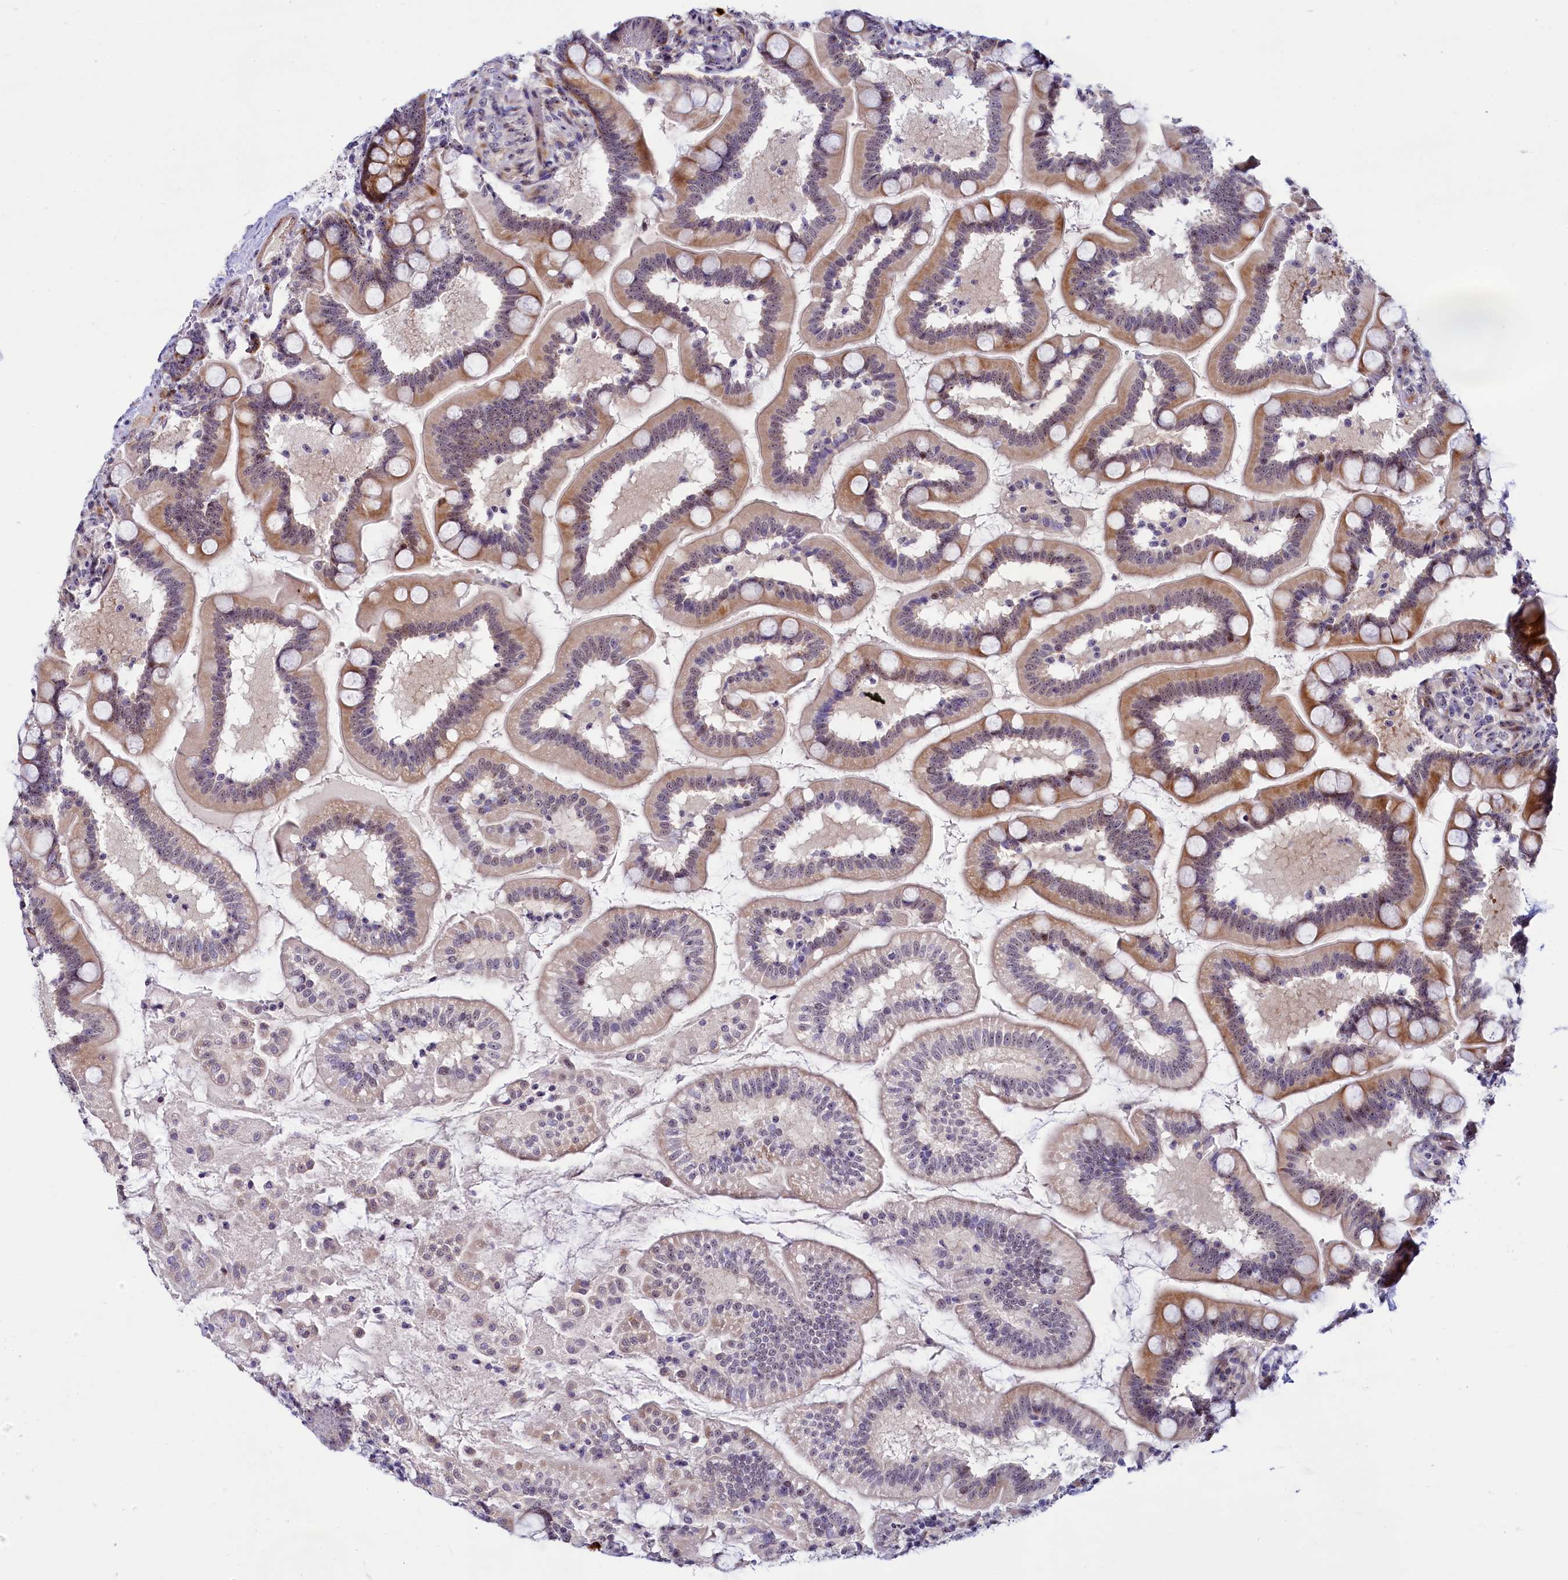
{"staining": {"intensity": "moderate", "quantity": ">75%", "location": "cytoplasmic/membranous,nuclear"}, "tissue": "small intestine", "cell_type": "Glandular cells", "image_type": "normal", "snomed": [{"axis": "morphology", "description": "Normal tissue, NOS"}, {"axis": "topography", "description": "Small intestine"}], "caption": "Normal small intestine demonstrates moderate cytoplasmic/membranous,nuclear expression in about >75% of glandular cells.", "gene": "TCOF1", "patient": {"sex": "female", "age": 64}}